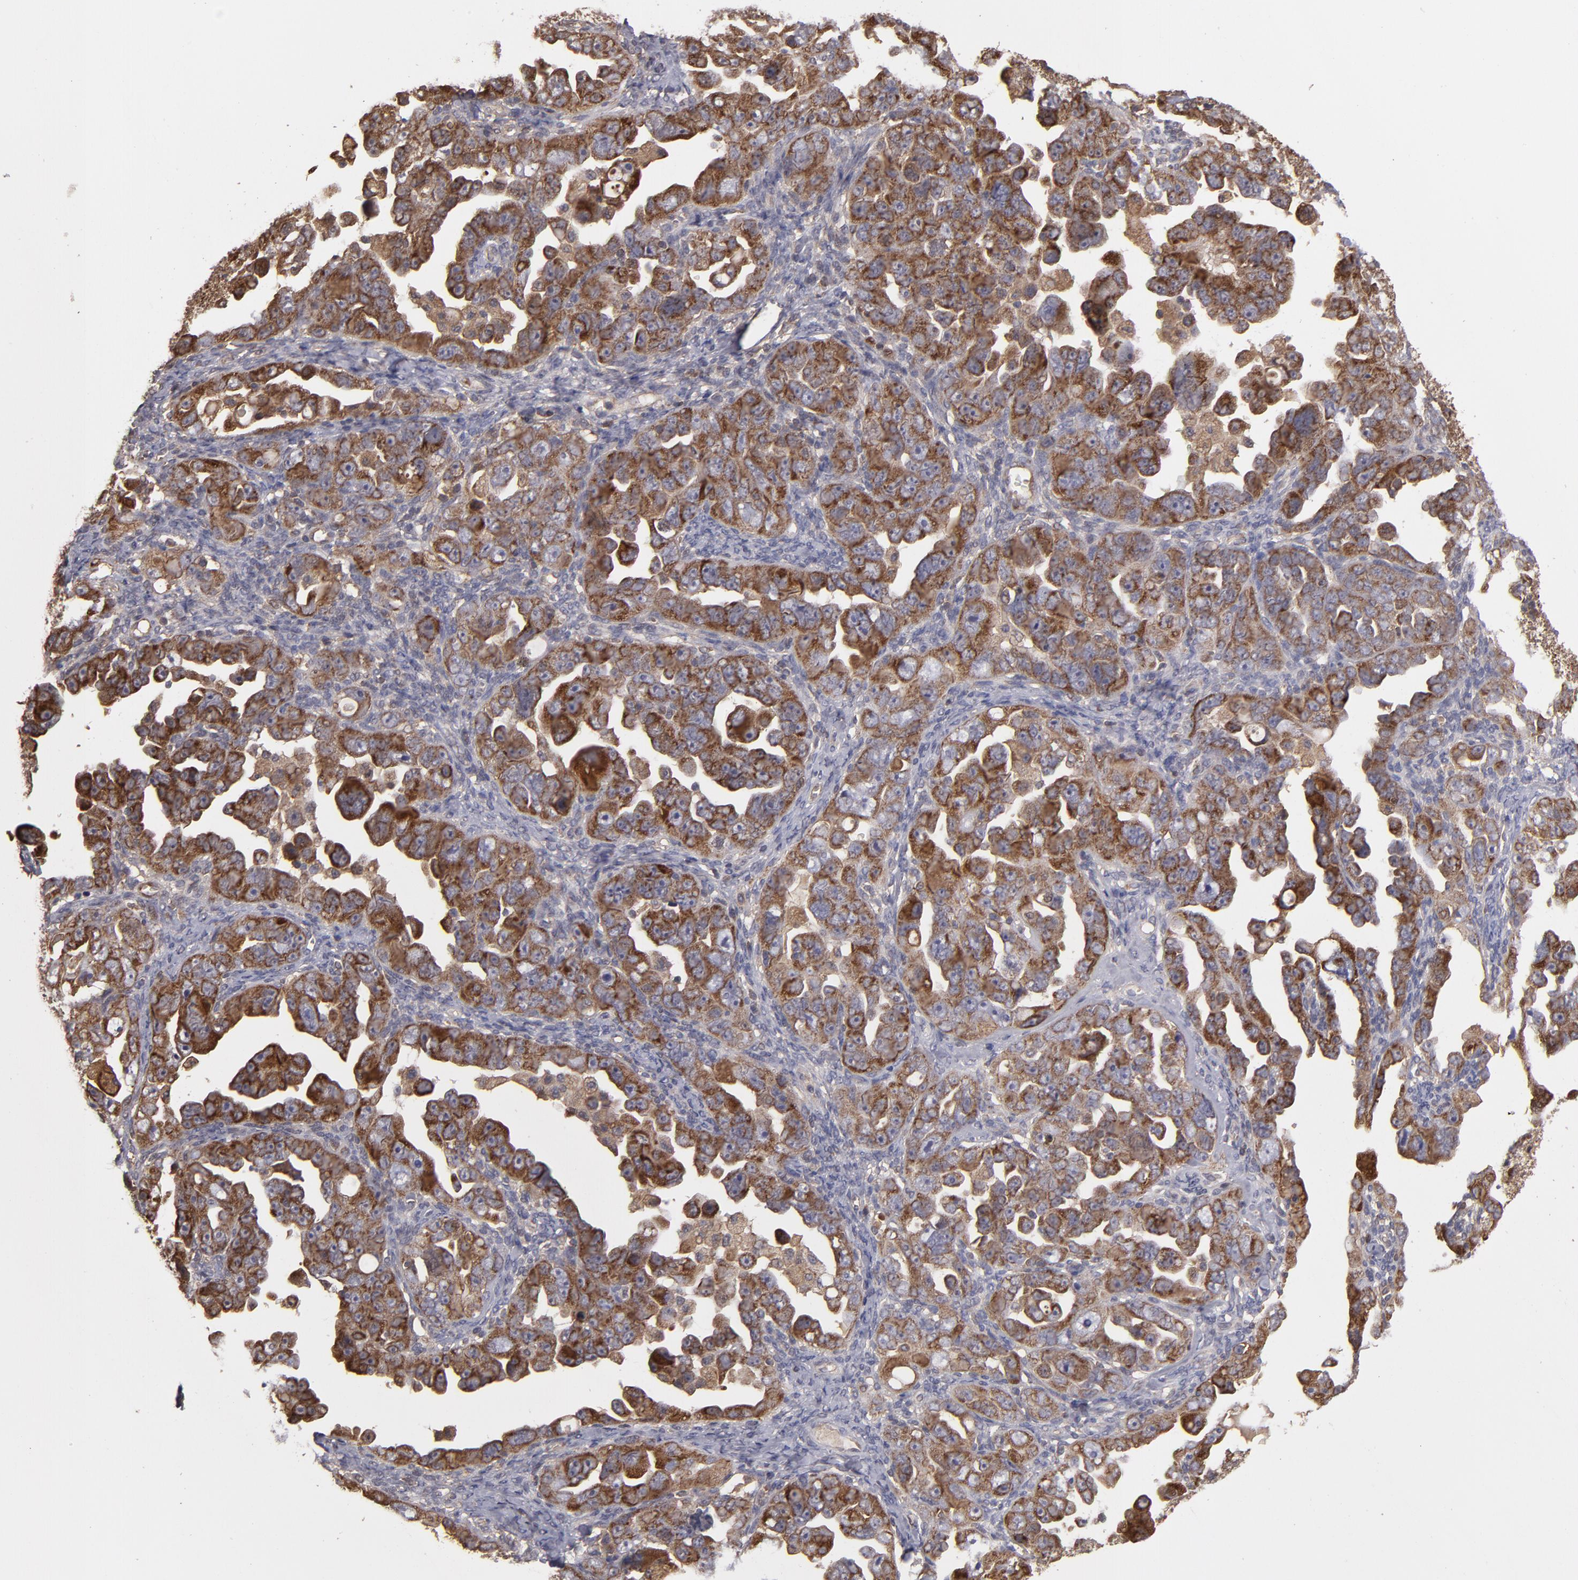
{"staining": {"intensity": "moderate", "quantity": ">75%", "location": "cytoplasmic/membranous"}, "tissue": "ovarian cancer", "cell_type": "Tumor cells", "image_type": "cancer", "snomed": [{"axis": "morphology", "description": "Cystadenocarcinoma, serous, NOS"}, {"axis": "topography", "description": "Ovary"}], "caption": "Brown immunohistochemical staining in human ovarian cancer (serous cystadenocarcinoma) exhibits moderate cytoplasmic/membranous expression in about >75% of tumor cells.", "gene": "RPS6KA6", "patient": {"sex": "female", "age": 66}}